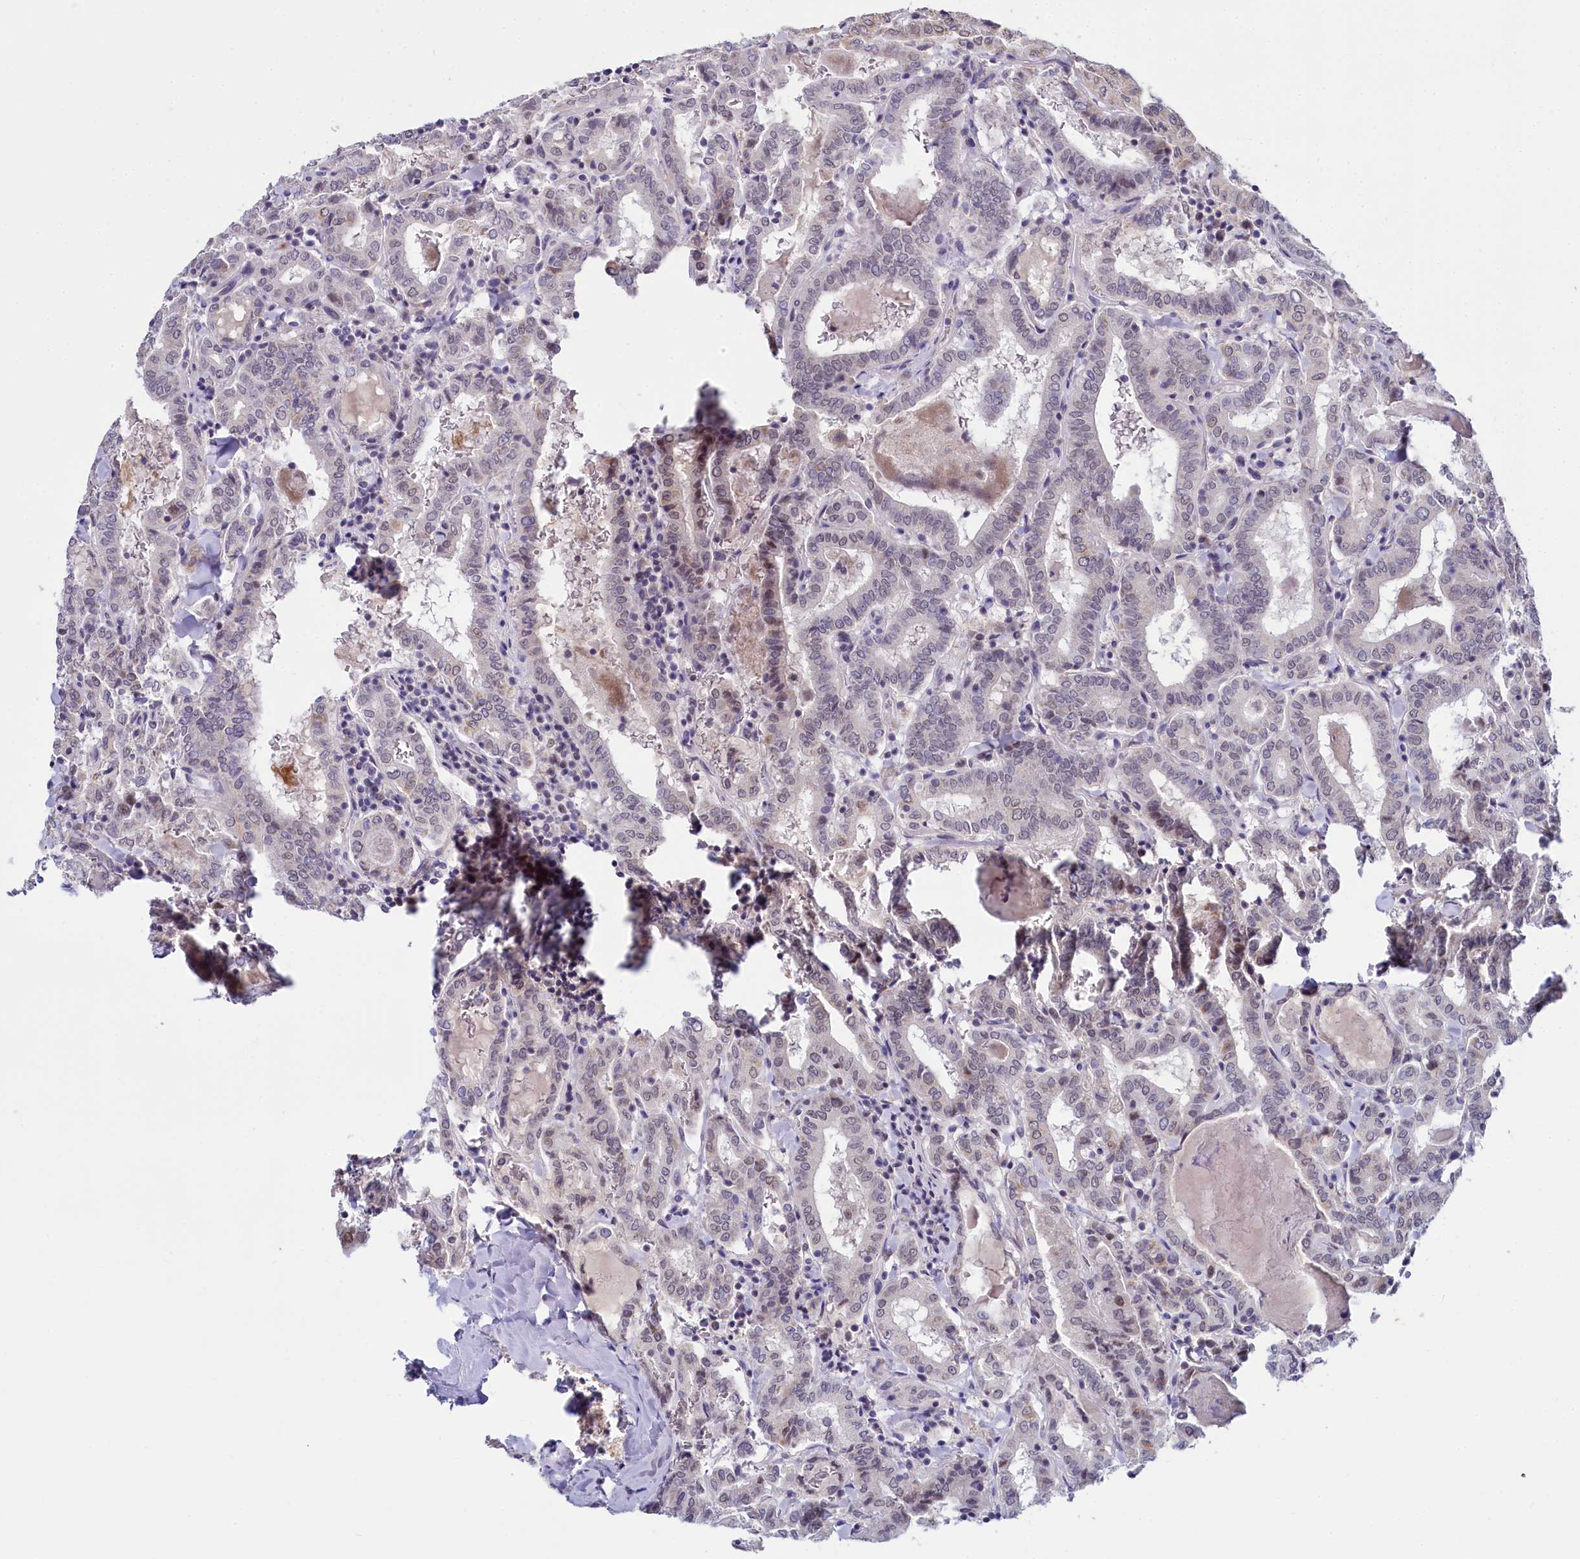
{"staining": {"intensity": "negative", "quantity": "none", "location": "none"}, "tissue": "thyroid cancer", "cell_type": "Tumor cells", "image_type": "cancer", "snomed": [{"axis": "morphology", "description": "Papillary adenocarcinoma, NOS"}, {"axis": "topography", "description": "Thyroid gland"}], "caption": "Tumor cells show no significant protein positivity in thyroid papillary adenocarcinoma.", "gene": "PPHLN1", "patient": {"sex": "female", "age": 72}}